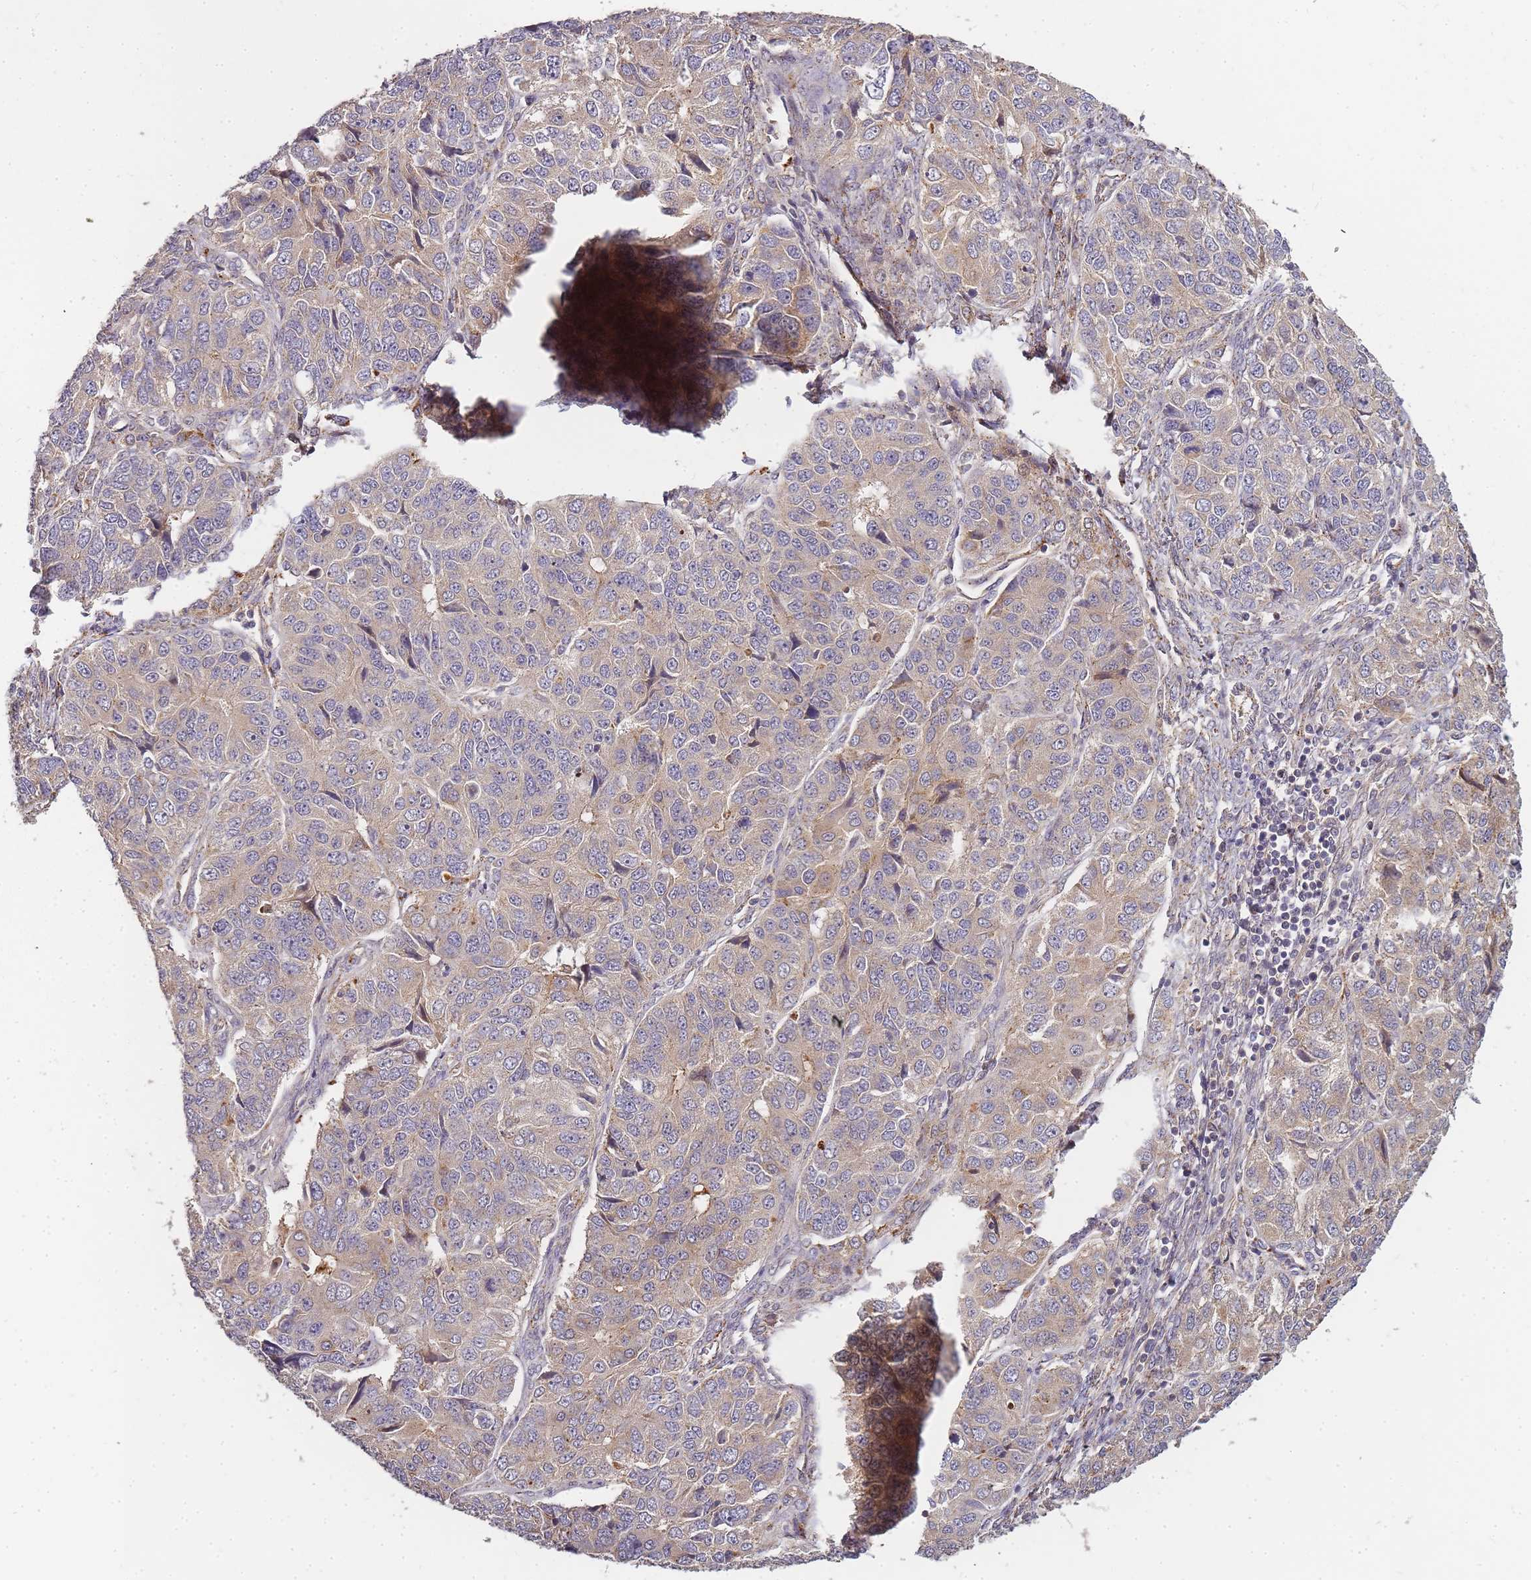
{"staining": {"intensity": "weak", "quantity": ">75%", "location": "cytoplasmic/membranous"}, "tissue": "ovarian cancer", "cell_type": "Tumor cells", "image_type": "cancer", "snomed": [{"axis": "morphology", "description": "Carcinoma, endometroid"}, {"axis": "topography", "description": "Ovary"}], "caption": "A brown stain shows weak cytoplasmic/membranous expression of a protein in ovarian cancer (endometroid carcinoma) tumor cells. Using DAB (brown) and hematoxylin (blue) stains, captured at high magnification using brightfield microscopy.", "gene": "ATG5", "patient": {"sex": "female", "age": 51}}